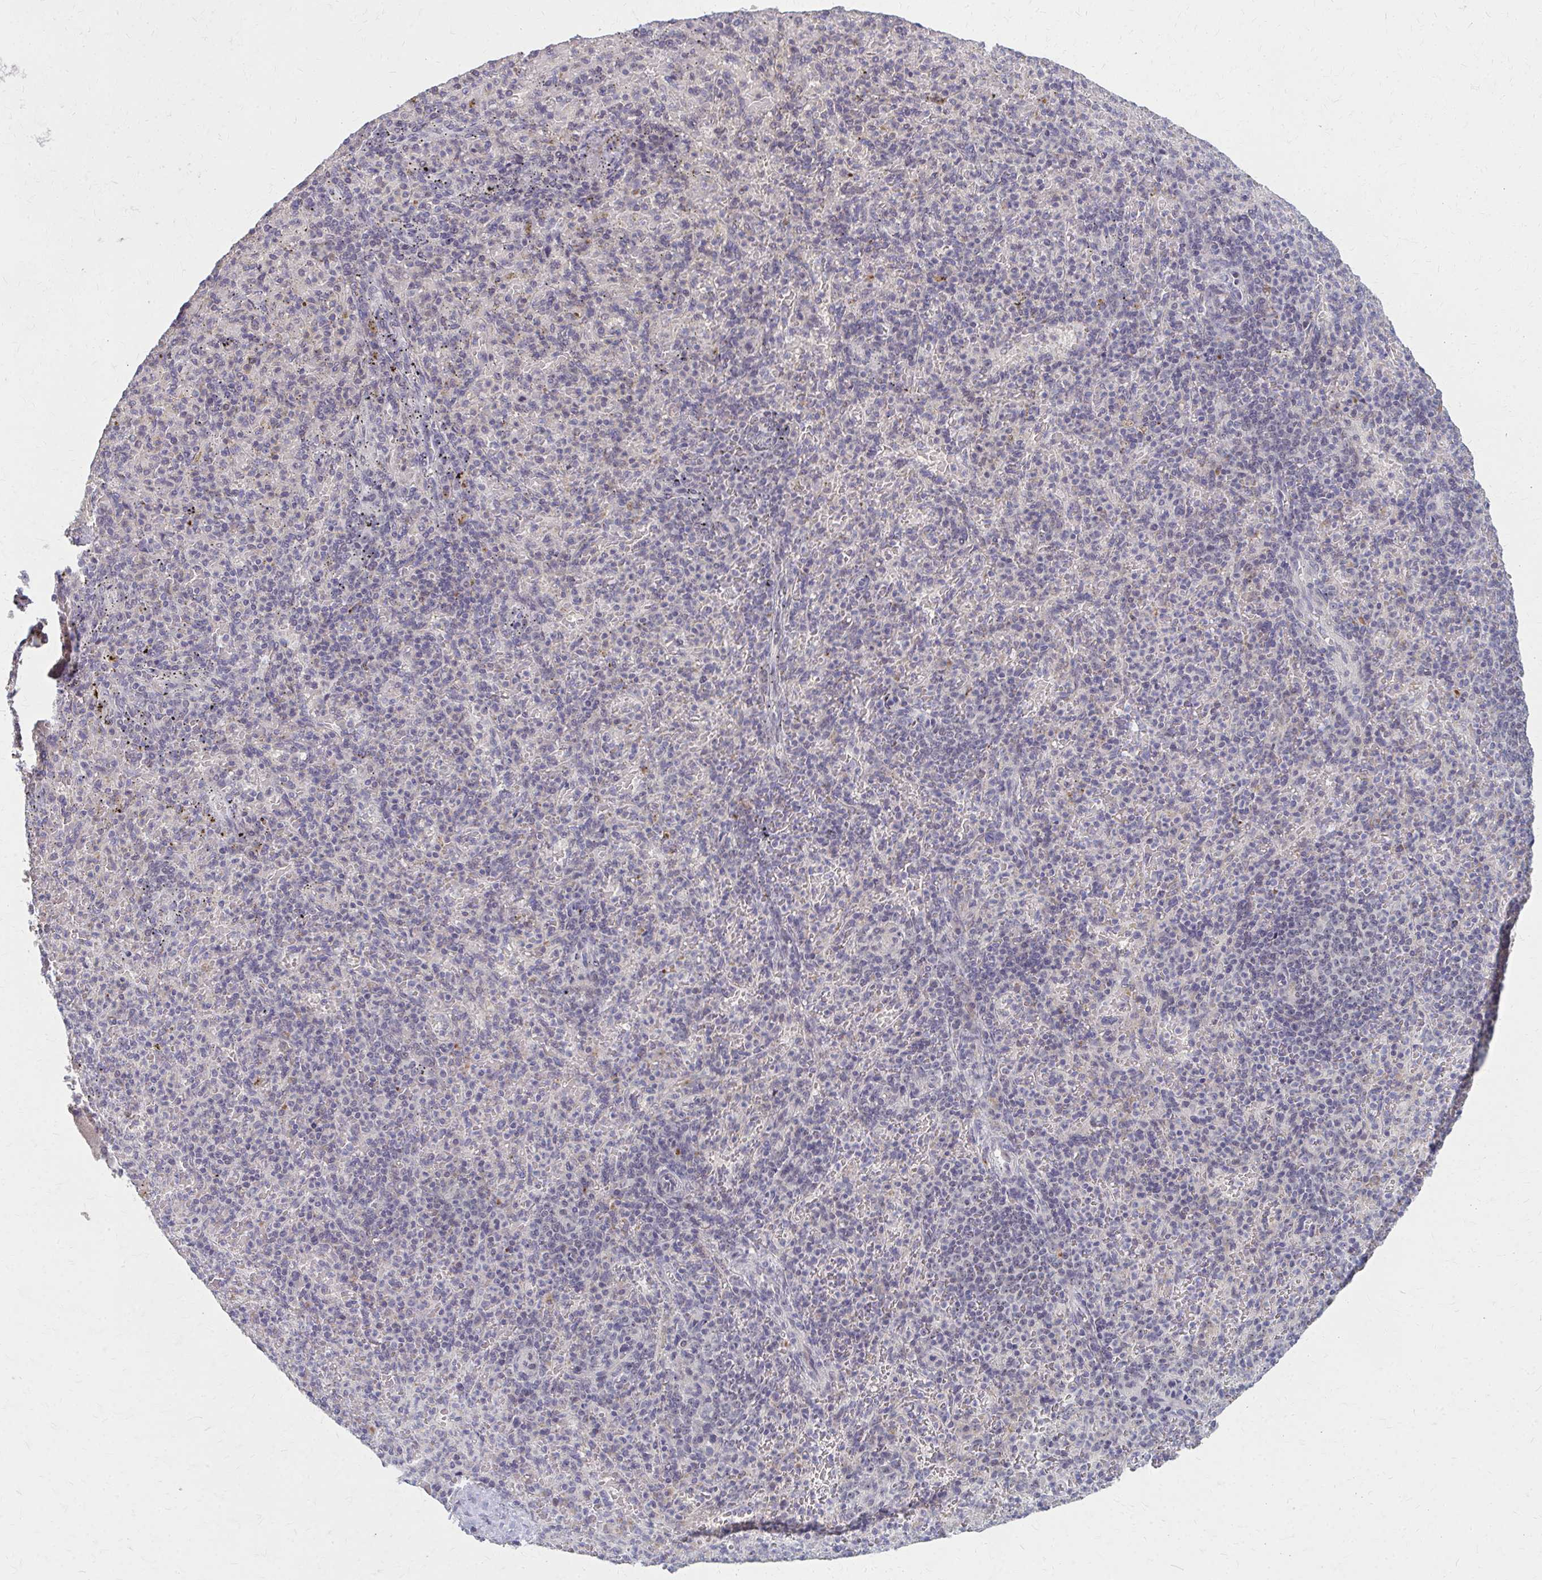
{"staining": {"intensity": "weak", "quantity": "<25%", "location": "nuclear"}, "tissue": "spleen", "cell_type": "Cells in red pulp", "image_type": "normal", "snomed": [{"axis": "morphology", "description": "Normal tissue, NOS"}, {"axis": "topography", "description": "Spleen"}], "caption": "Image shows no significant protein staining in cells in red pulp of normal spleen.", "gene": "NUDT16", "patient": {"sex": "female", "age": 74}}